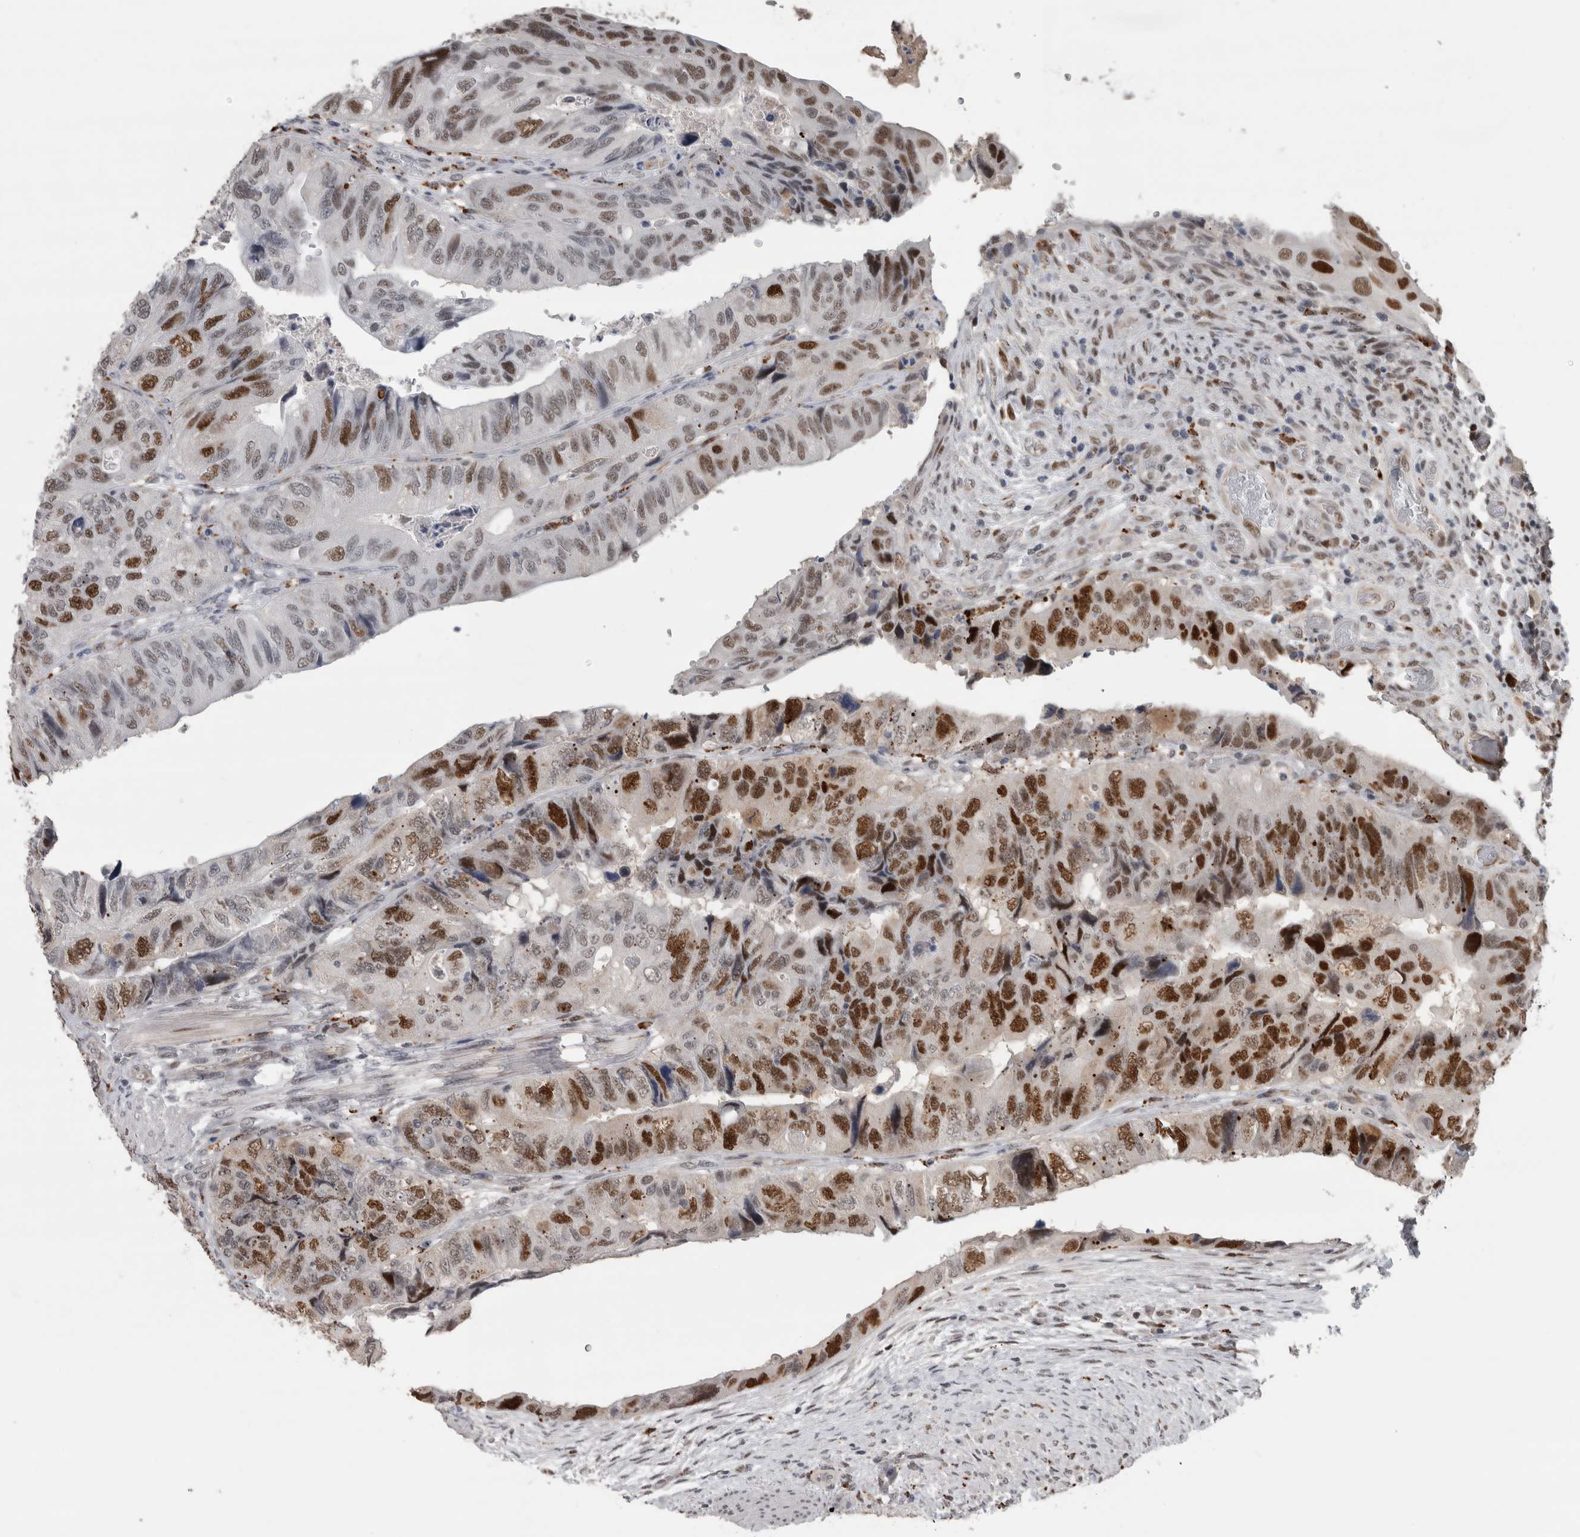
{"staining": {"intensity": "strong", "quantity": "25%-75%", "location": "nuclear"}, "tissue": "colorectal cancer", "cell_type": "Tumor cells", "image_type": "cancer", "snomed": [{"axis": "morphology", "description": "Adenocarcinoma, NOS"}, {"axis": "topography", "description": "Rectum"}], "caption": "Strong nuclear protein expression is seen in approximately 25%-75% of tumor cells in colorectal adenocarcinoma.", "gene": "POLD2", "patient": {"sex": "male", "age": 63}}